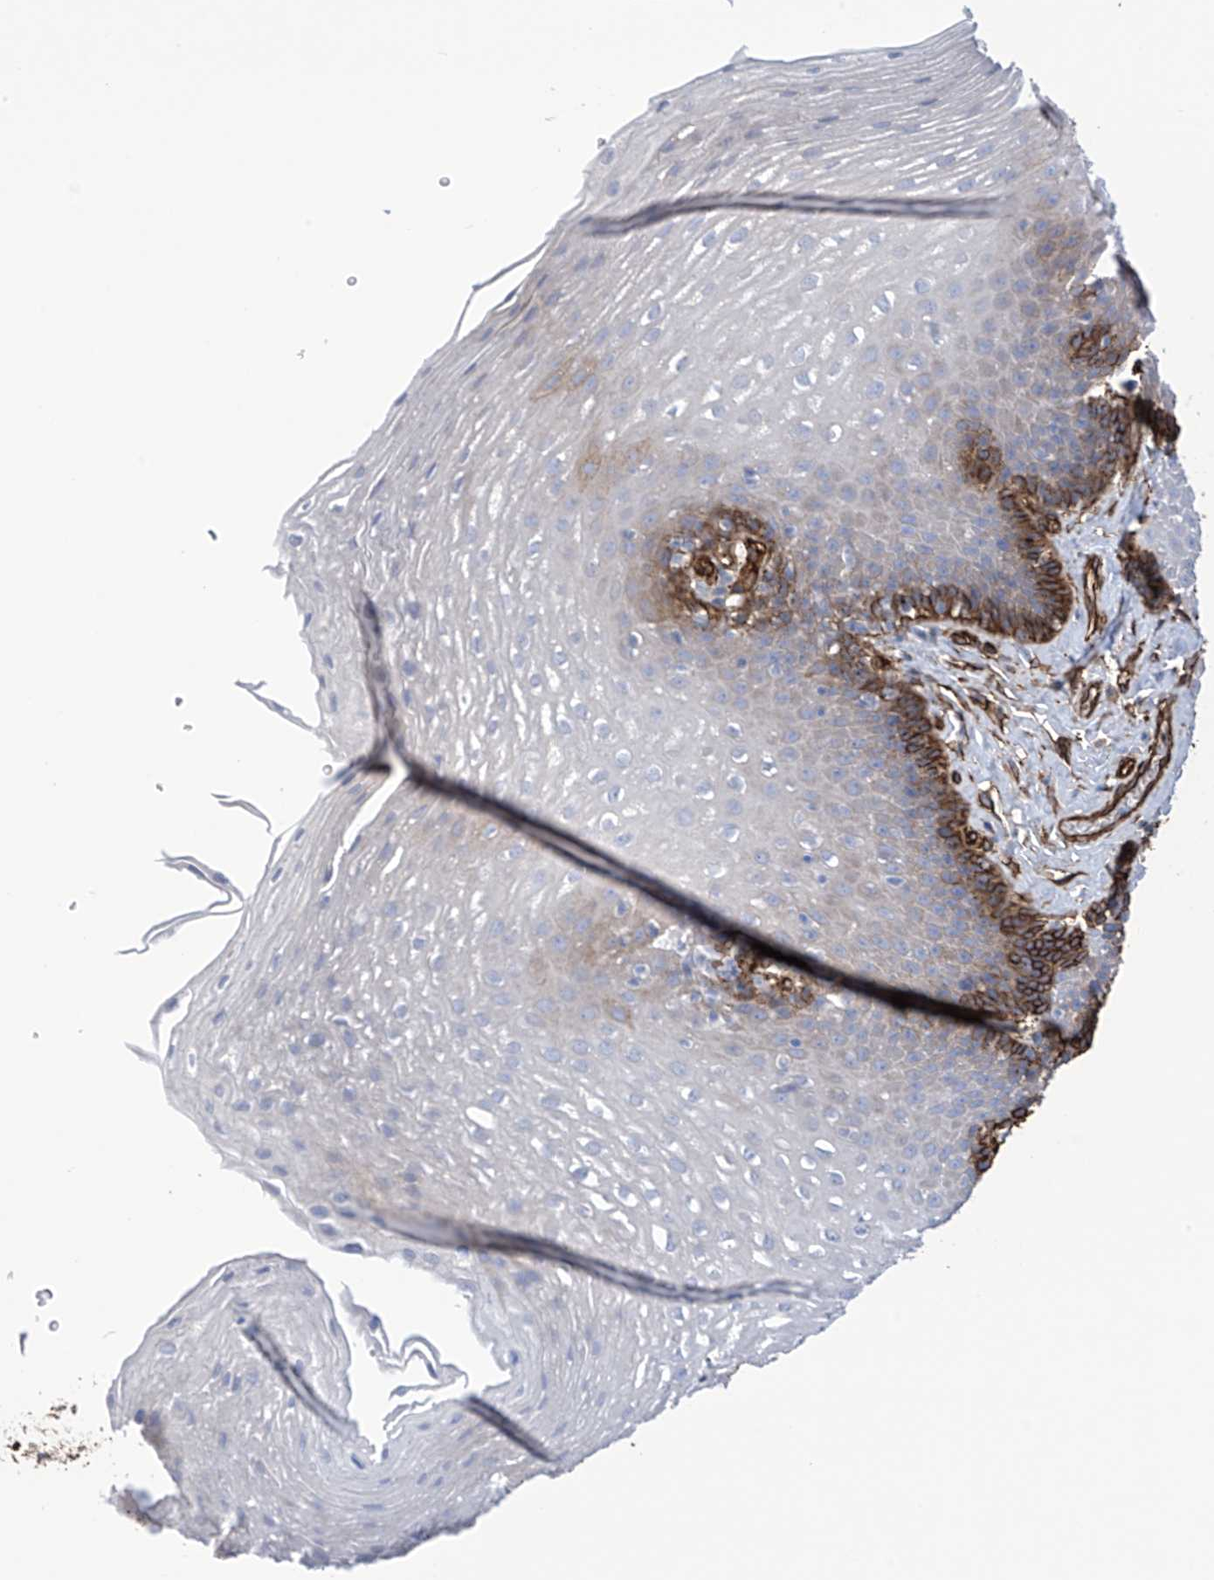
{"staining": {"intensity": "strong", "quantity": "25%-75%", "location": "cytoplasmic/membranous"}, "tissue": "esophagus", "cell_type": "Squamous epithelial cells", "image_type": "normal", "snomed": [{"axis": "morphology", "description": "Normal tissue, NOS"}, {"axis": "topography", "description": "Esophagus"}], "caption": "An immunohistochemistry (IHC) histopathology image of normal tissue is shown. Protein staining in brown shows strong cytoplasmic/membranous positivity in esophagus within squamous epithelial cells.", "gene": "UBTD1", "patient": {"sex": "female", "age": 66}}